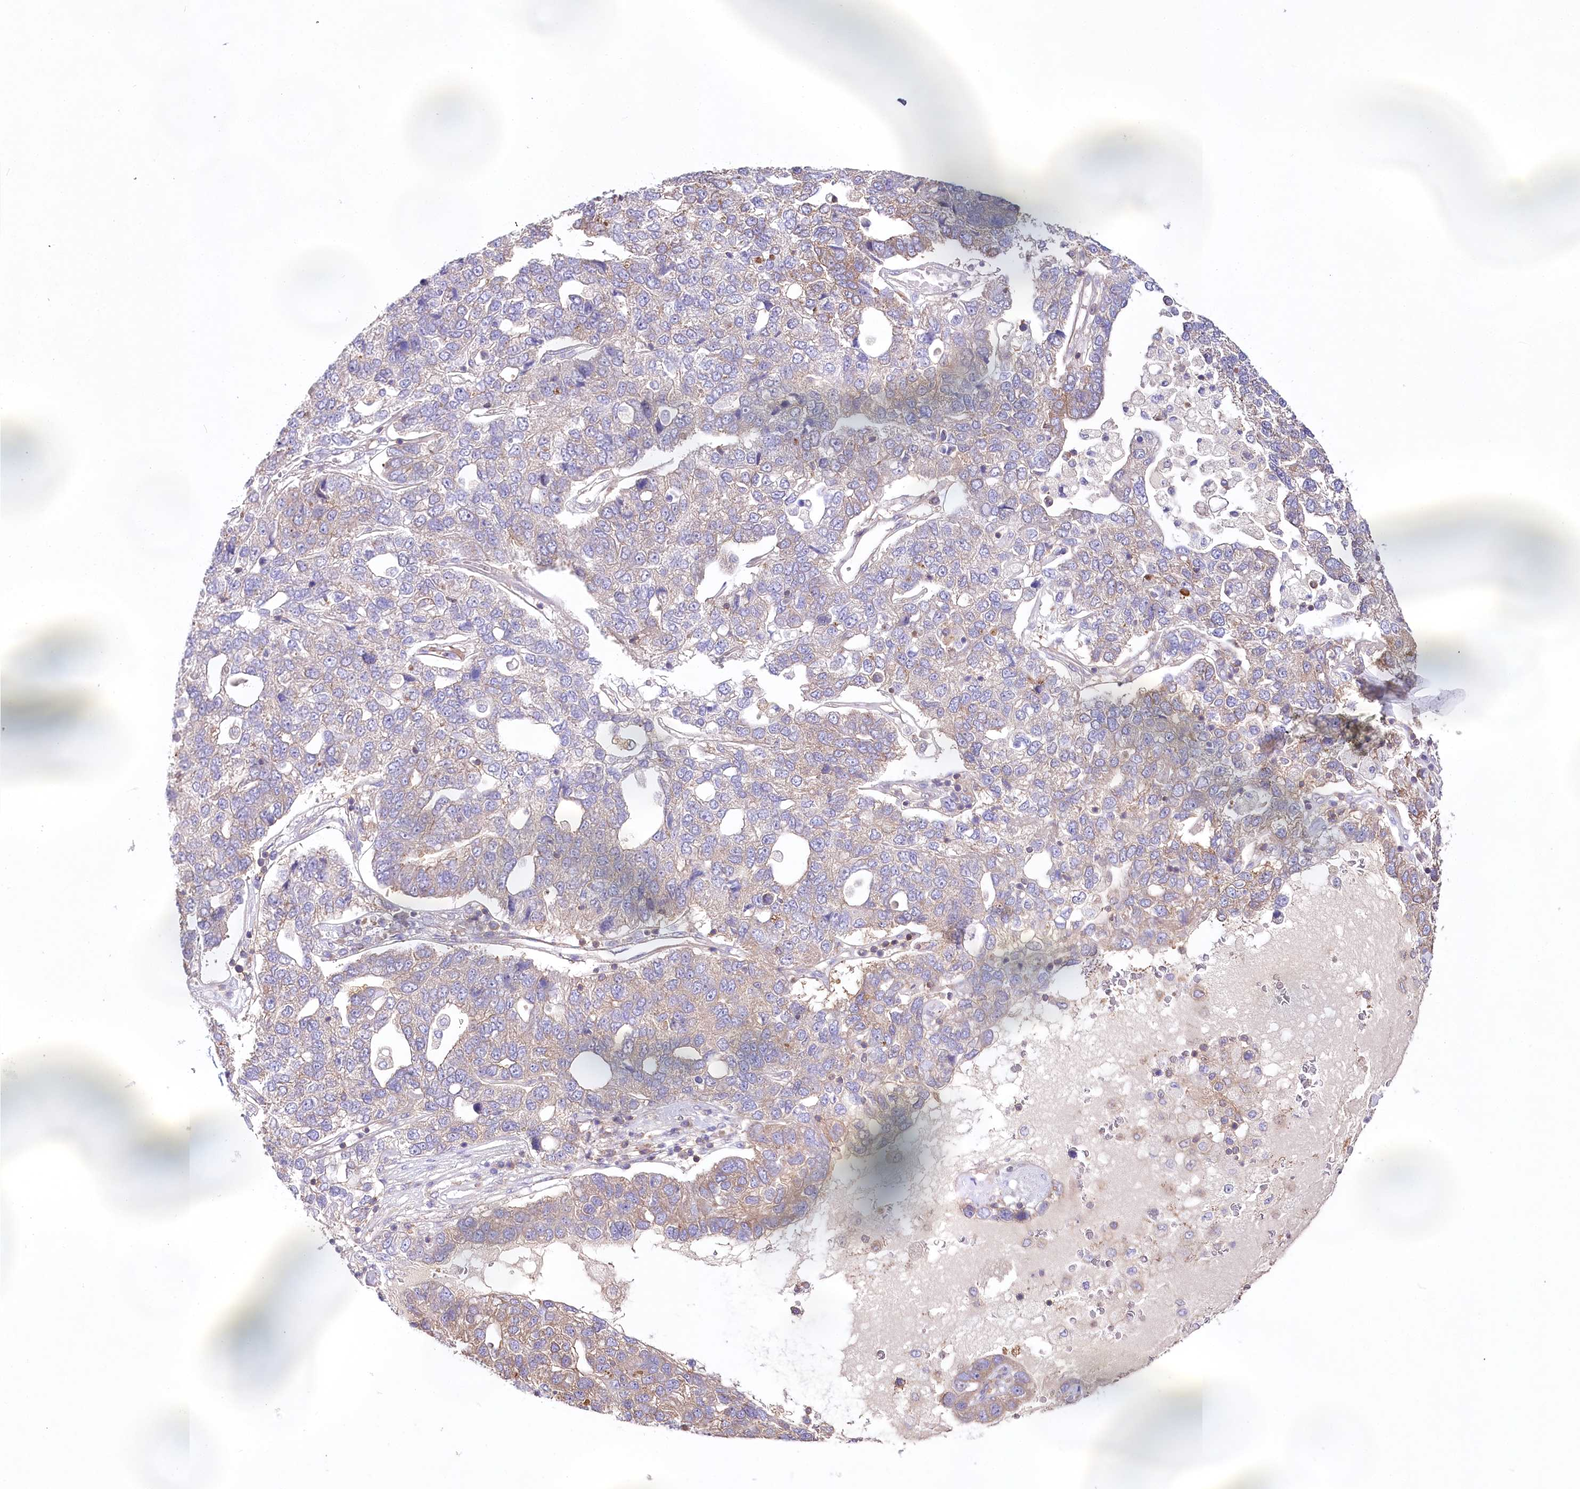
{"staining": {"intensity": "weak", "quantity": "25%-75%", "location": "cytoplasmic/membranous"}, "tissue": "pancreatic cancer", "cell_type": "Tumor cells", "image_type": "cancer", "snomed": [{"axis": "morphology", "description": "Adenocarcinoma, NOS"}, {"axis": "topography", "description": "Pancreas"}], "caption": "A photomicrograph showing weak cytoplasmic/membranous expression in approximately 25%-75% of tumor cells in pancreatic cancer (adenocarcinoma), as visualized by brown immunohistochemical staining.", "gene": "ABRAXAS2", "patient": {"sex": "female", "age": 61}}